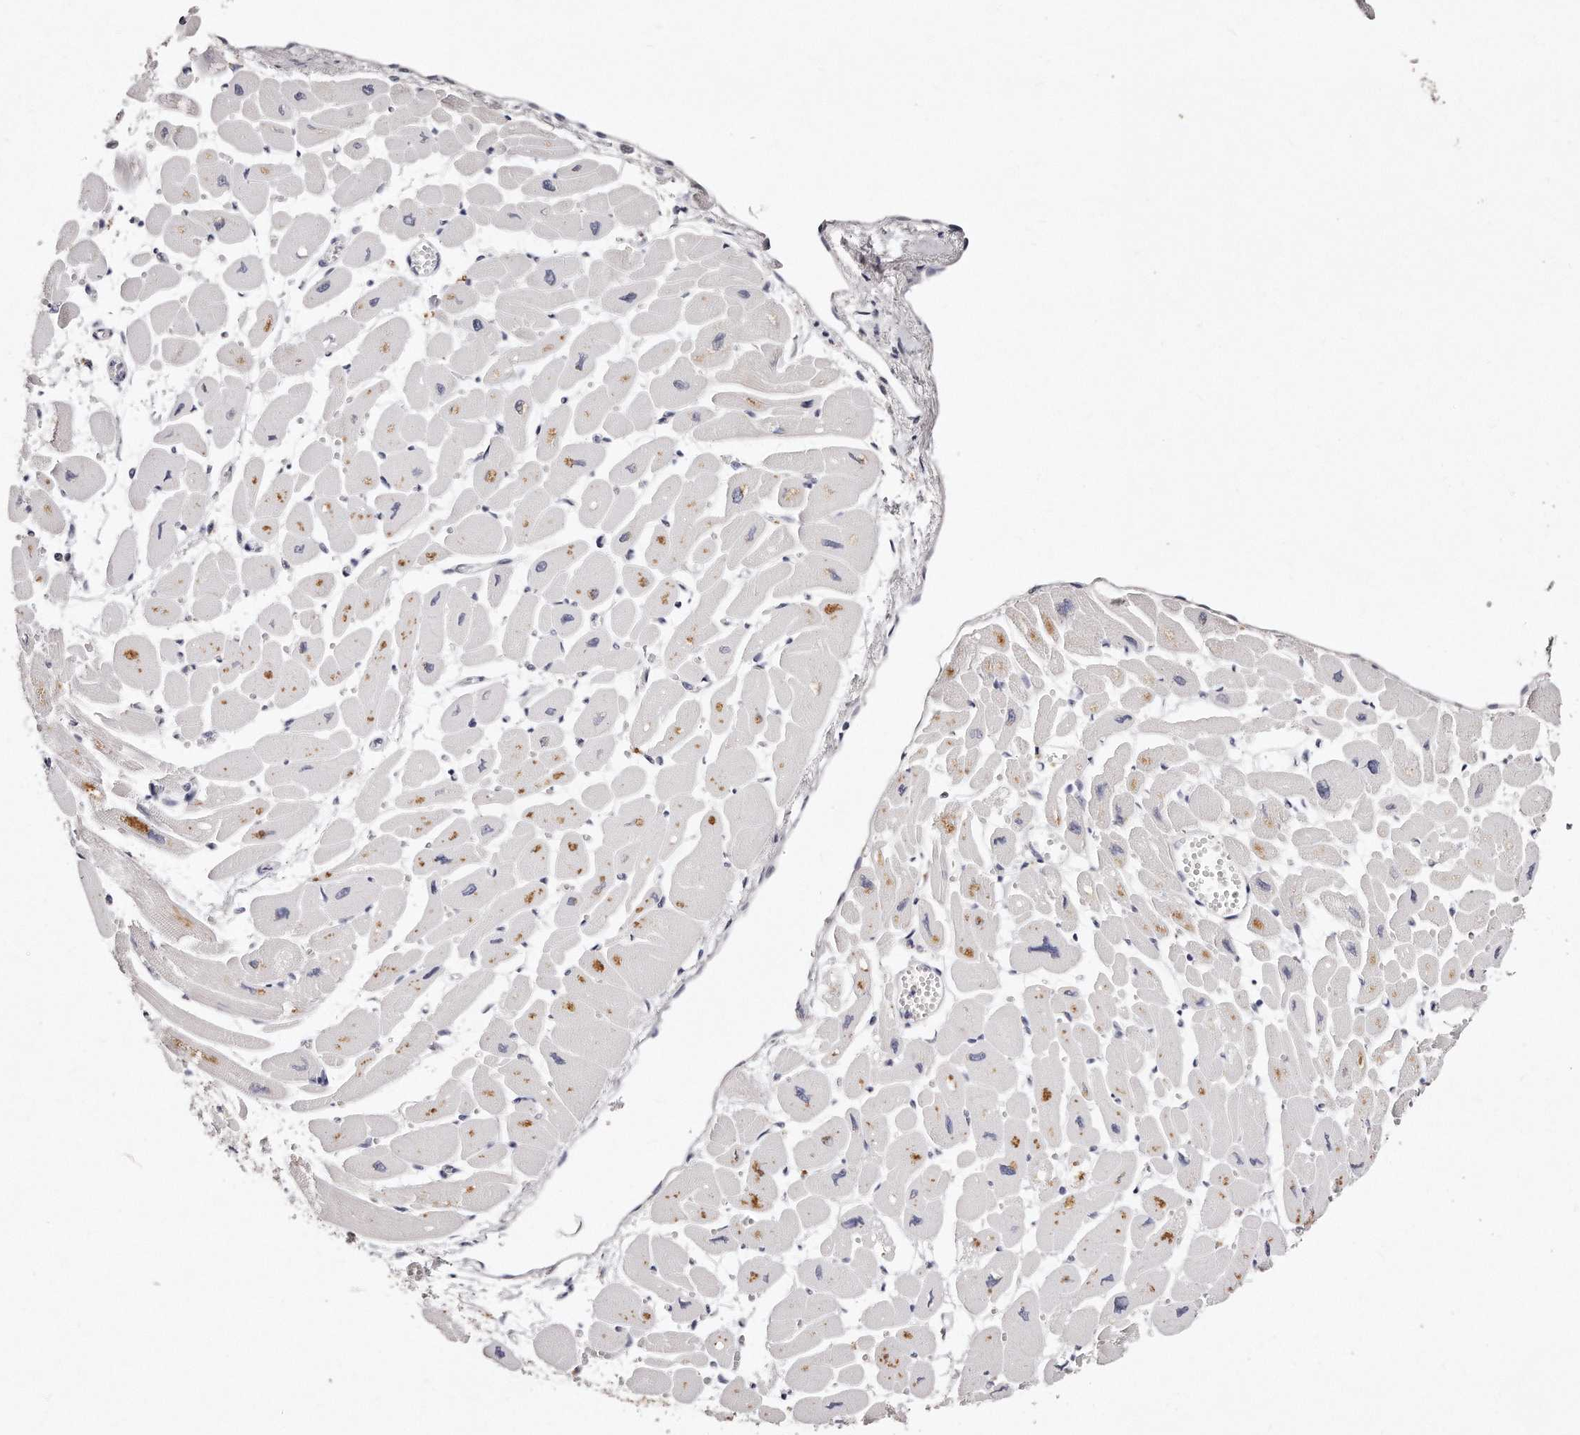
{"staining": {"intensity": "negative", "quantity": "none", "location": "none"}, "tissue": "heart muscle", "cell_type": "Cardiomyocytes", "image_type": "normal", "snomed": [{"axis": "morphology", "description": "Normal tissue, NOS"}, {"axis": "topography", "description": "Heart"}], "caption": "Micrograph shows no protein positivity in cardiomyocytes of normal heart muscle. The staining was performed using DAB (3,3'-diaminobenzidine) to visualize the protein expression in brown, while the nuclei were stained in blue with hematoxylin (Magnification: 20x).", "gene": "GDA", "patient": {"sex": "female", "age": 54}}